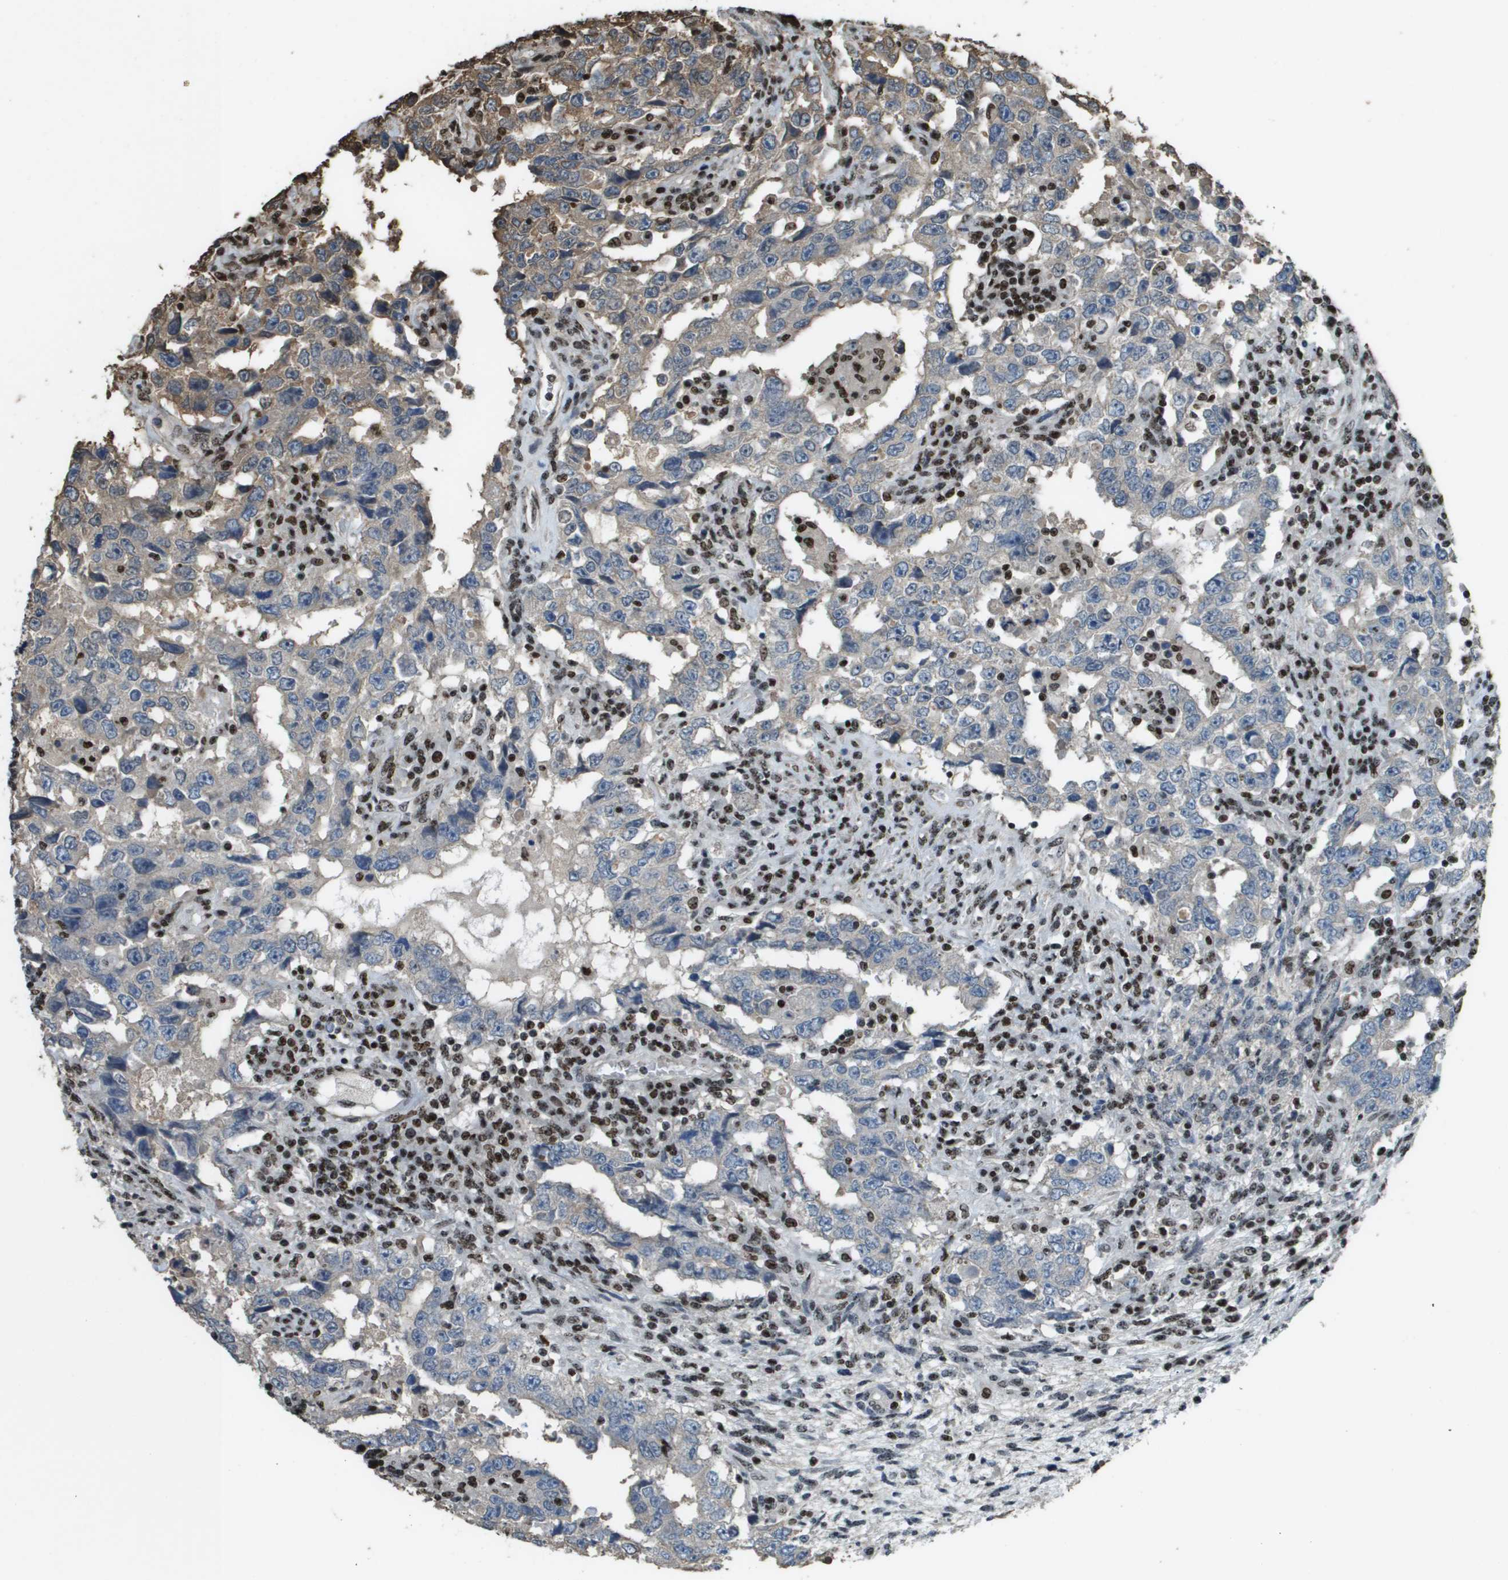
{"staining": {"intensity": "weak", "quantity": "25%-75%", "location": "cytoplasmic/membranous"}, "tissue": "testis cancer", "cell_type": "Tumor cells", "image_type": "cancer", "snomed": [{"axis": "morphology", "description": "Carcinoma, Embryonal, NOS"}, {"axis": "topography", "description": "Testis"}], "caption": "Immunohistochemistry of human testis cancer shows low levels of weak cytoplasmic/membranous staining in about 25%-75% of tumor cells. Ihc stains the protein of interest in brown and the nuclei are stained blue.", "gene": "SP100", "patient": {"sex": "male", "age": 26}}